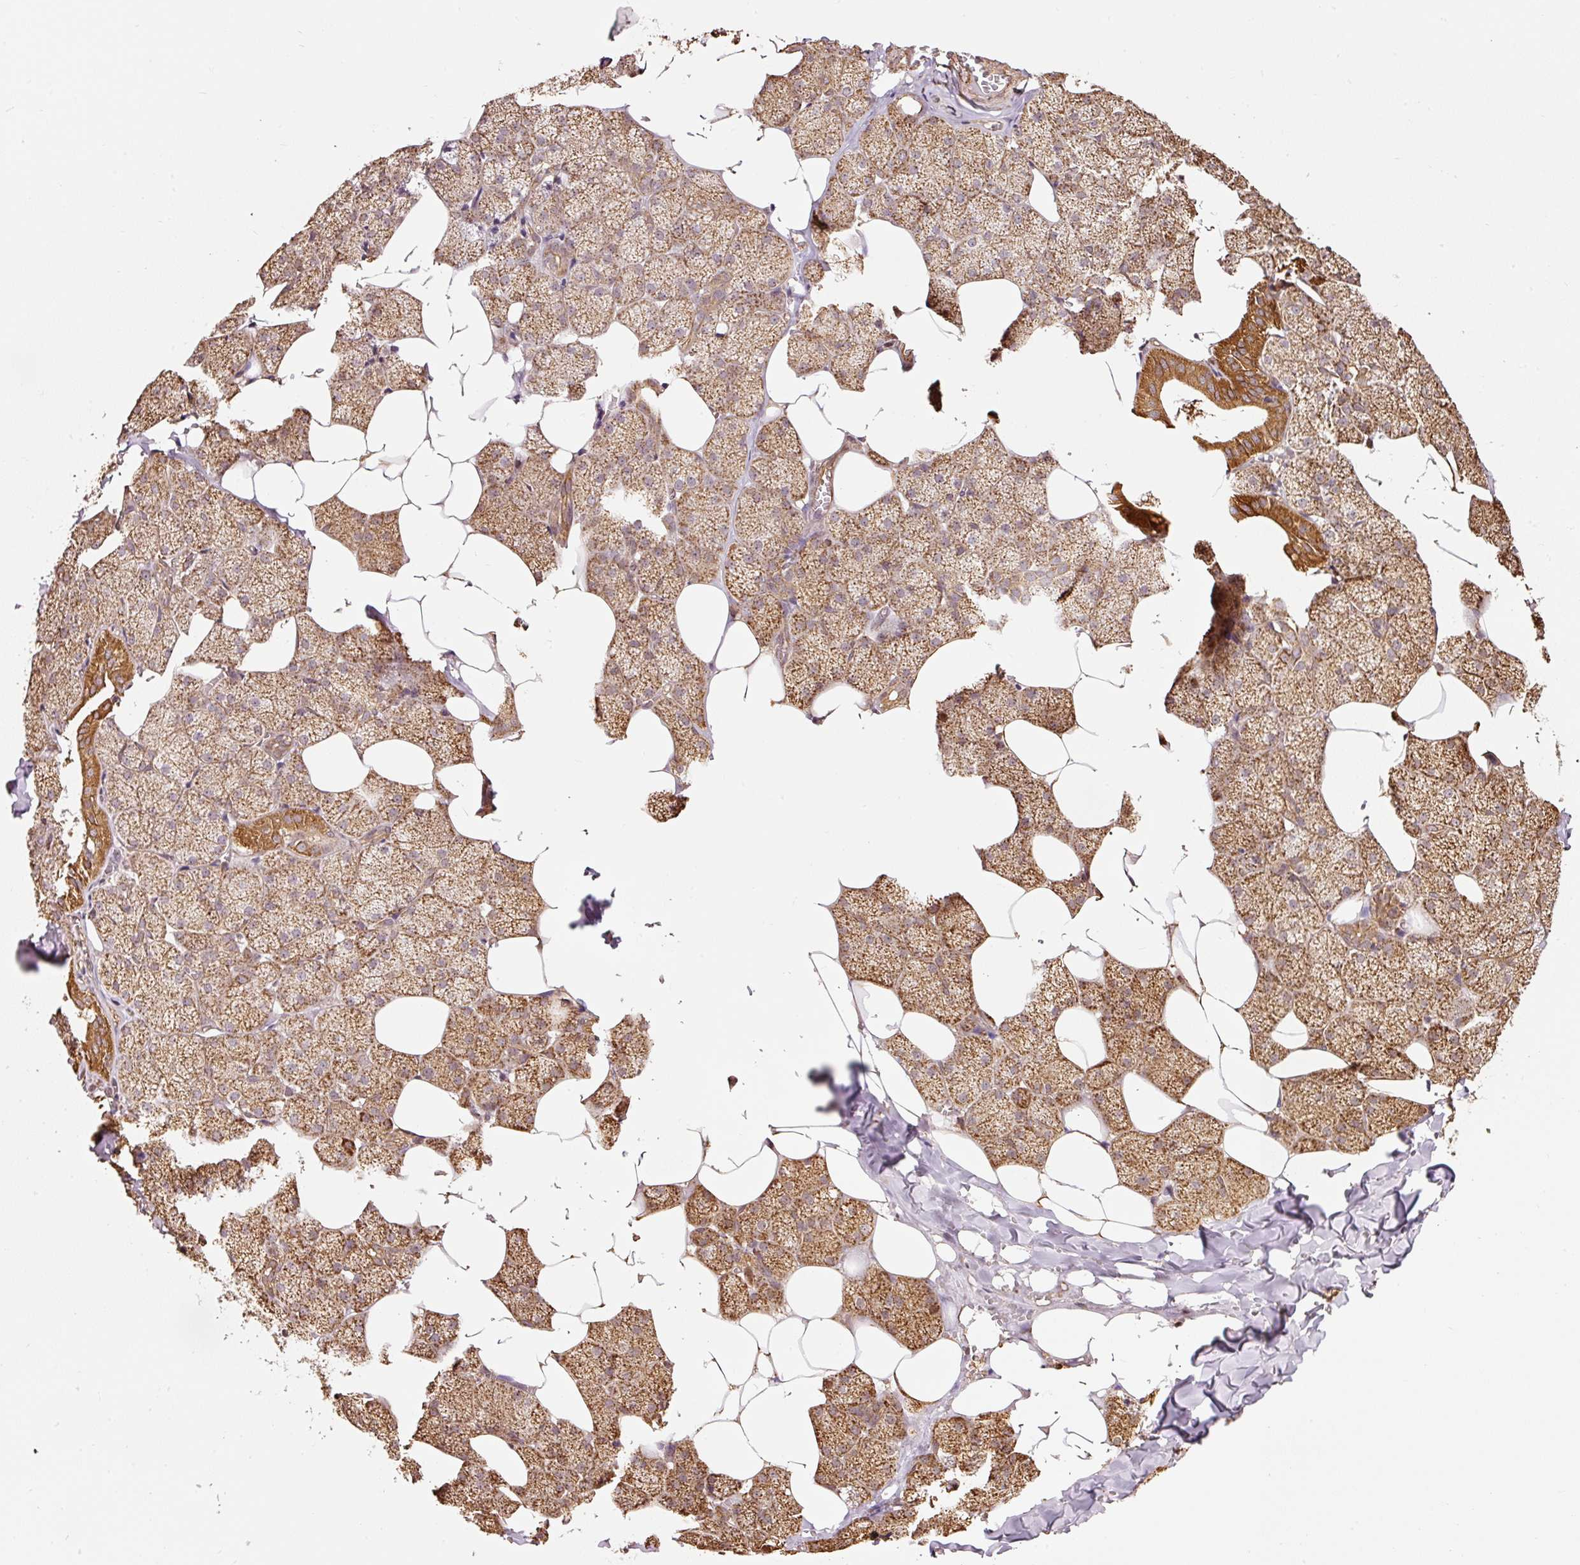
{"staining": {"intensity": "strong", "quantity": ">75%", "location": "cytoplasmic/membranous"}, "tissue": "salivary gland", "cell_type": "Glandular cells", "image_type": "normal", "snomed": [{"axis": "morphology", "description": "Normal tissue, NOS"}, {"axis": "topography", "description": "Salivary gland"}, {"axis": "topography", "description": "Peripheral nerve tissue"}], "caption": "A high-resolution histopathology image shows immunohistochemistry staining of benign salivary gland, which exhibits strong cytoplasmic/membranous positivity in approximately >75% of glandular cells.", "gene": "ETF1", "patient": {"sex": "male", "age": 38}}